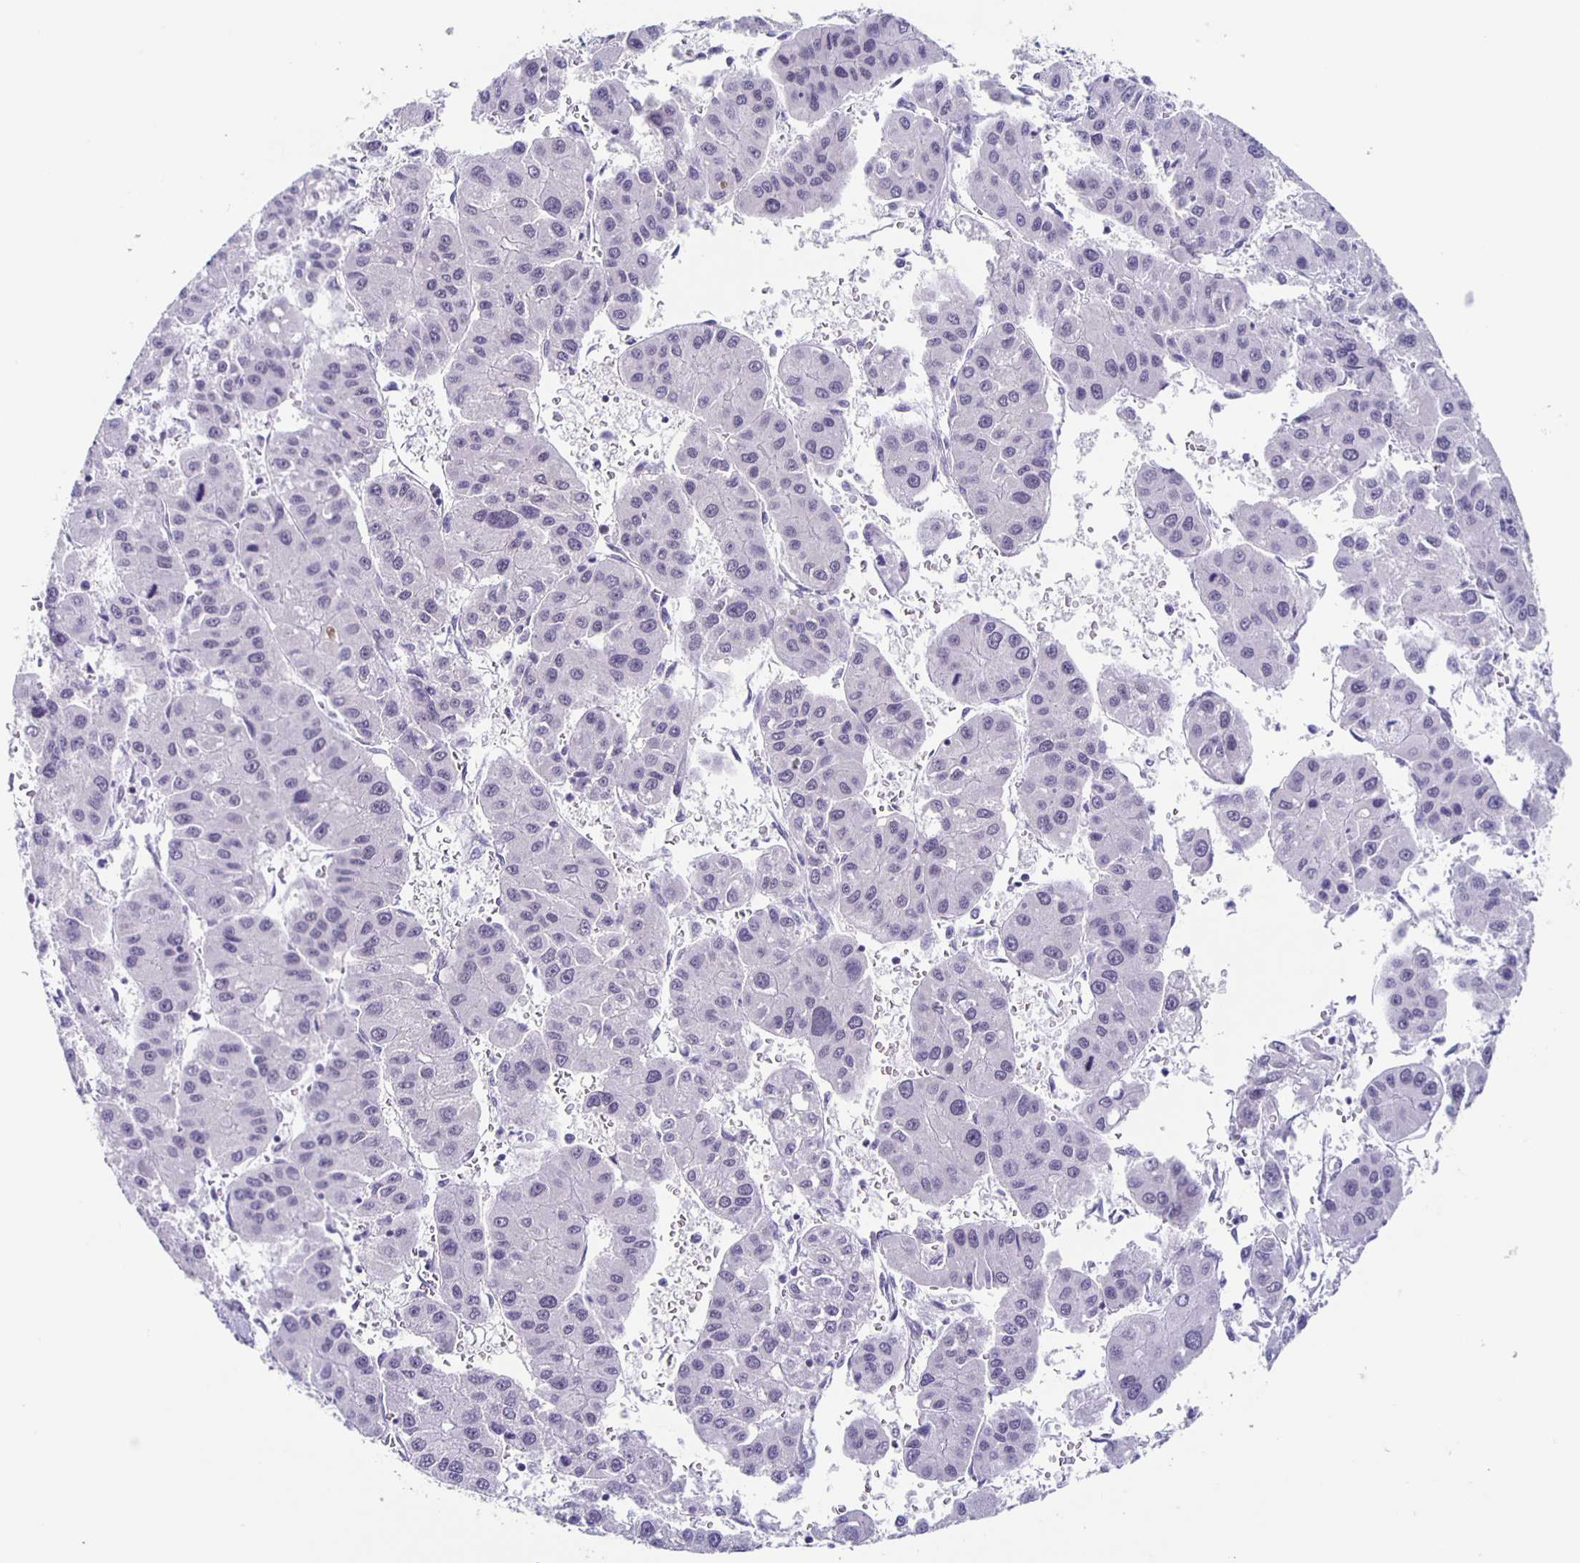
{"staining": {"intensity": "negative", "quantity": "none", "location": "none"}, "tissue": "liver cancer", "cell_type": "Tumor cells", "image_type": "cancer", "snomed": [{"axis": "morphology", "description": "Carcinoma, Hepatocellular, NOS"}, {"axis": "topography", "description": "Liver"}], "caption": "DAB immunohistochemical staining of liver hepatocellular carcinoma shows no significant staining in tumor cells. (DAB immunohistochemistry visualized using brightfield microscopy, high magnification).", "gene": "TPPP", "patient": {"sex": "male", "age": 73}}